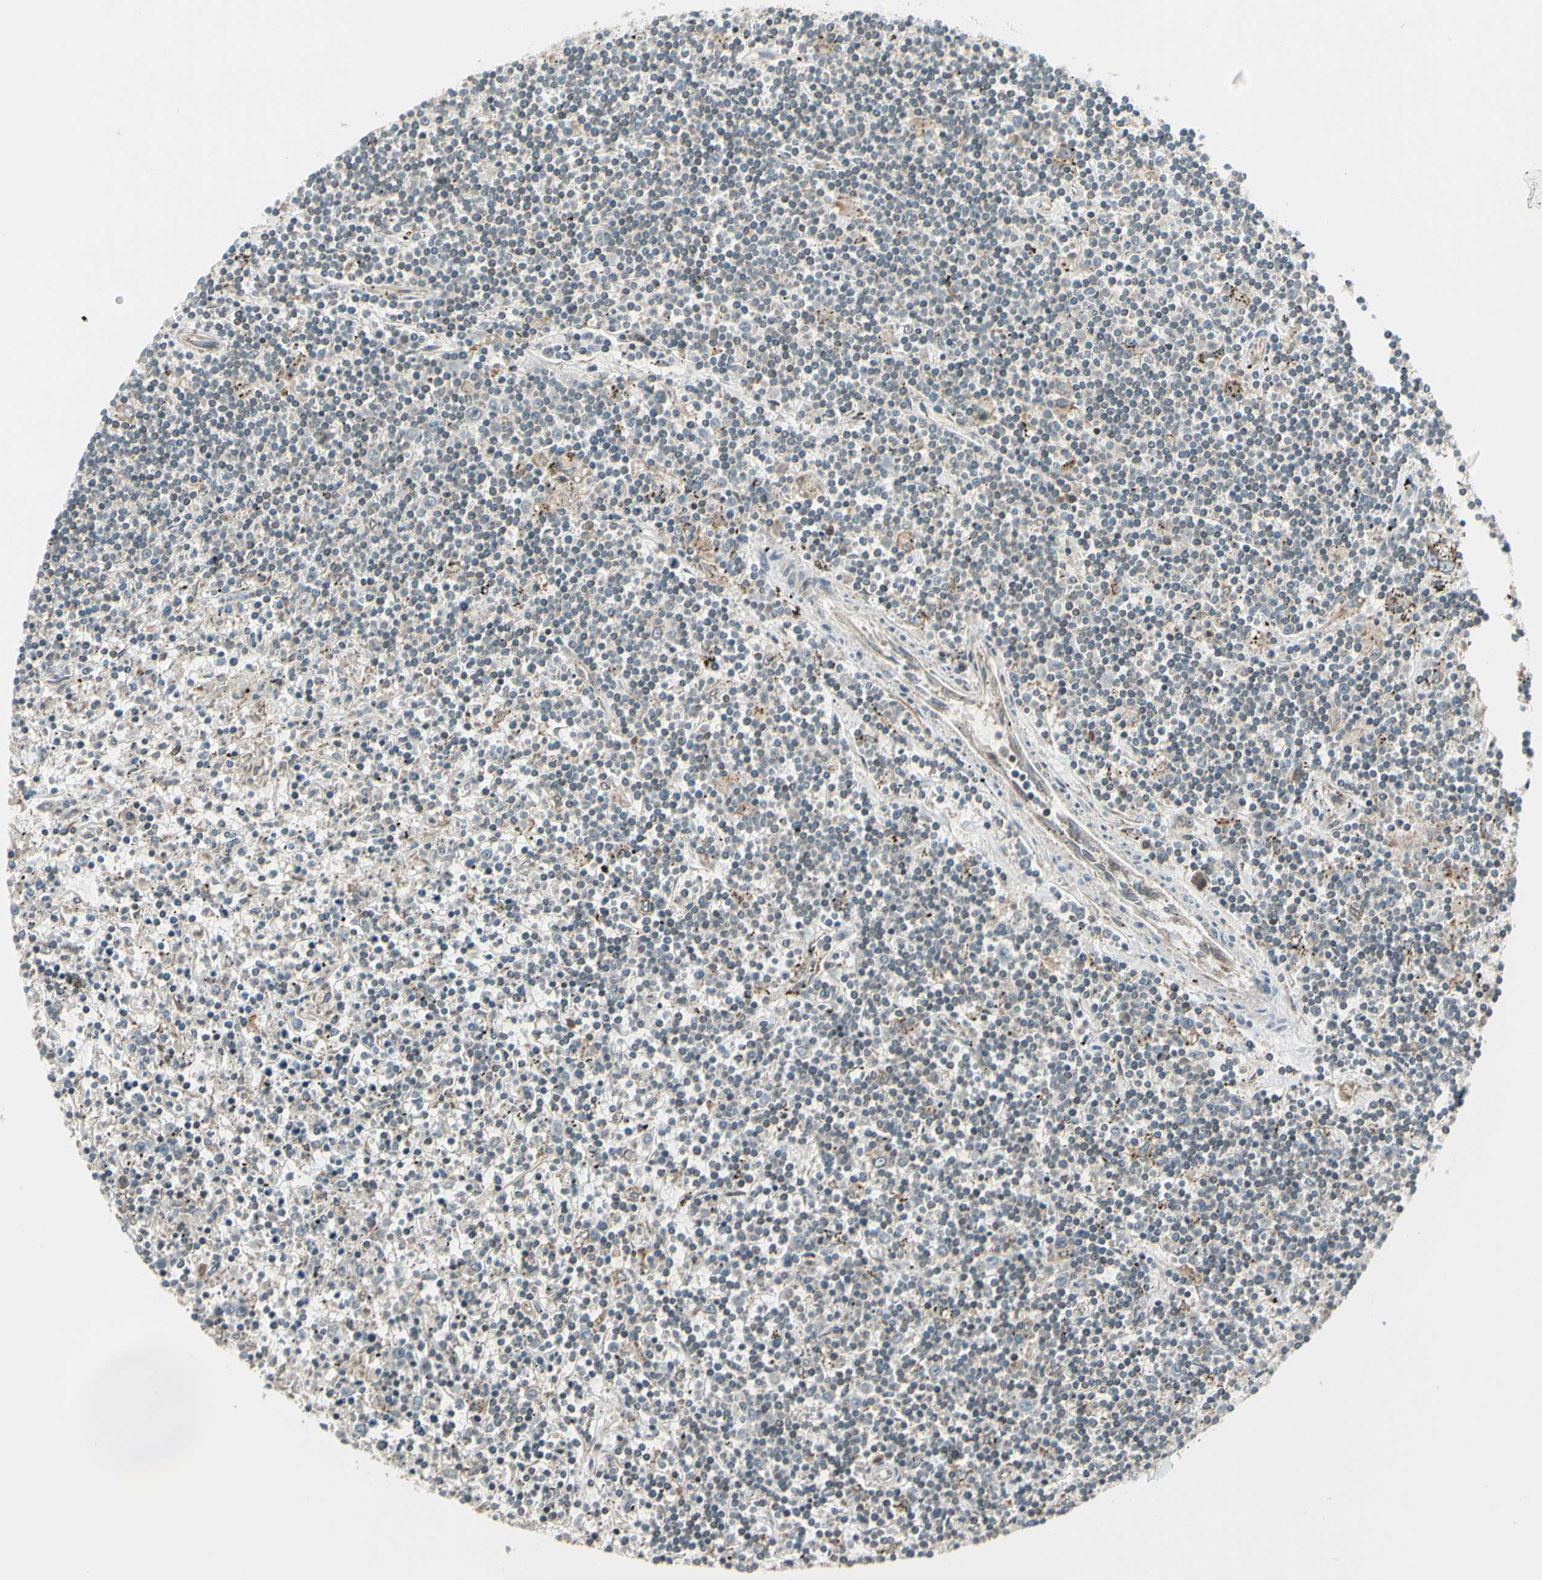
{"staining": {"intensity": "negative", "quantity": "none", "location": "none"}, "tissue": "lymphoma", "cell_type": "Tumor cells", "image_type": "cancer", "snomed": [{"axis": "morphology", "description": "Malignant lymphoma, non-Hodgkin's type, Low grade"}, {"axis": "topography", "description": "Spleen"}], "caption": "Micrograph shows no significant protein staining in tumor cells of lymphoma.", "gene": "TRIO", "patient": {"sex": "male", "age": 76}}